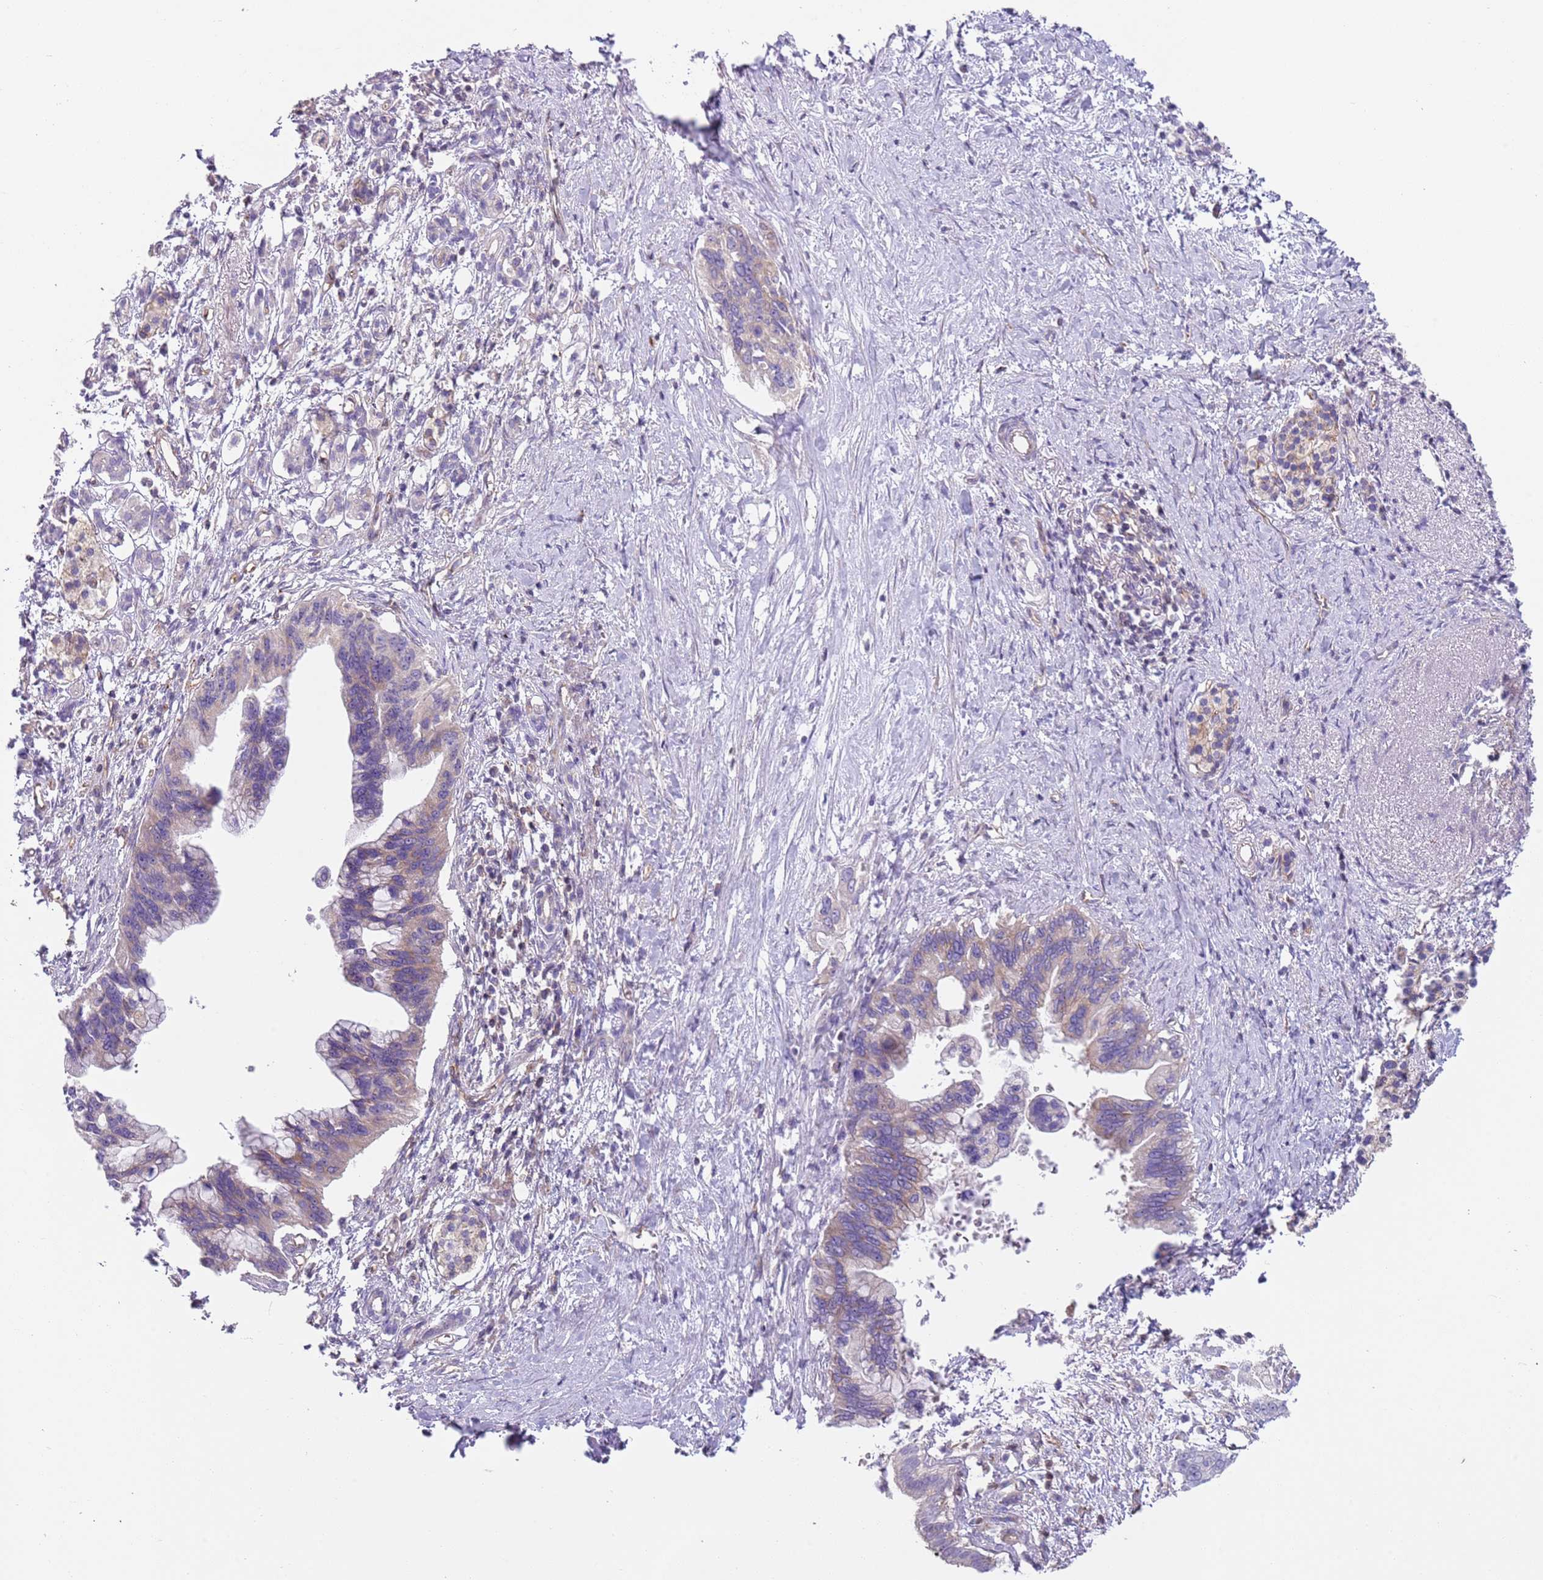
{"staining": {"intensity": "weak", "quantity": "<25%", "location": "cytoplasmic/membranous"}, "tissue": "pancreatic cancer", "cell_type": "Tumor cells", "image_type": "cancer", "snomed": [{"axis": "morphology", "description": "Adenocarcinoma, NOS"}, {"axis": "topography", "description": "Pancreas"}], "caption": "IHC histopathology image of pancreatic adenocarcinoma stained for a protein (brown), which exhibits no staining in tumor cells. The staining was performed using DAB to visualize the protein expression in brown, while the nuclei were stained in blue with hematoxylin (Magnification: 20x).", "gene": "GNAI3", "patient": {"sex": "female", "age": 83}}